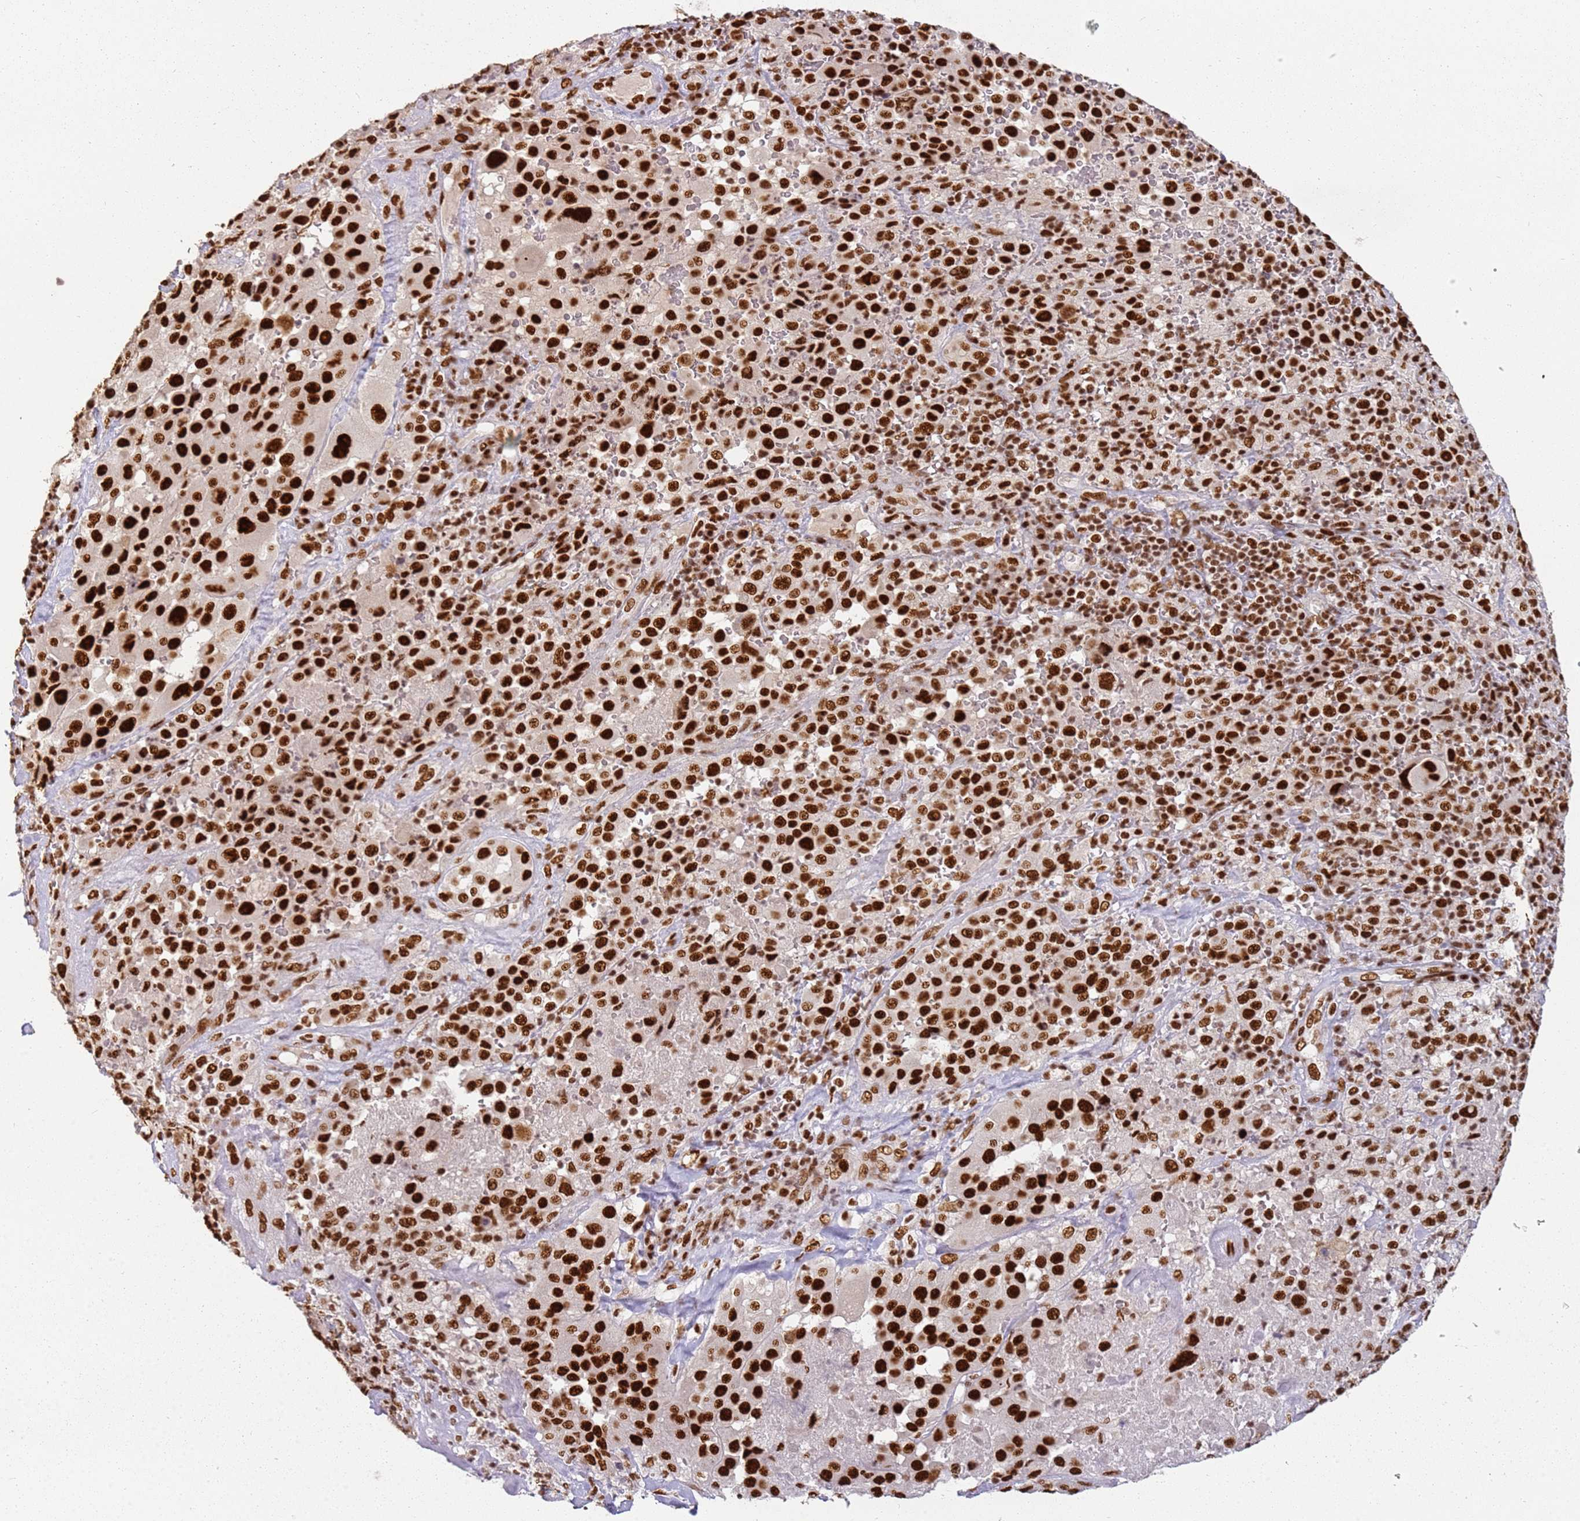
{"staining": {"intensity": "strong", "quantity": ">75%", "location": "nuclear"}, "tissue": "melanoma", "cell_type": "Tumor cells", "image_type": "cancer", "snomed": [{"axis": "morphology", "description": "Malignant melanoma, Metastatic site"}, {"axis": "topography", "description": "Lymph node"}], "caption": "A high-resolution histopathology image shows immunohistochemistry staining of melanoma, which demonstrates strong nuclear staining in about >75% of tumor cells.", "gene": "TENT4A", "patient": {"sex": "male", "age": 62}}